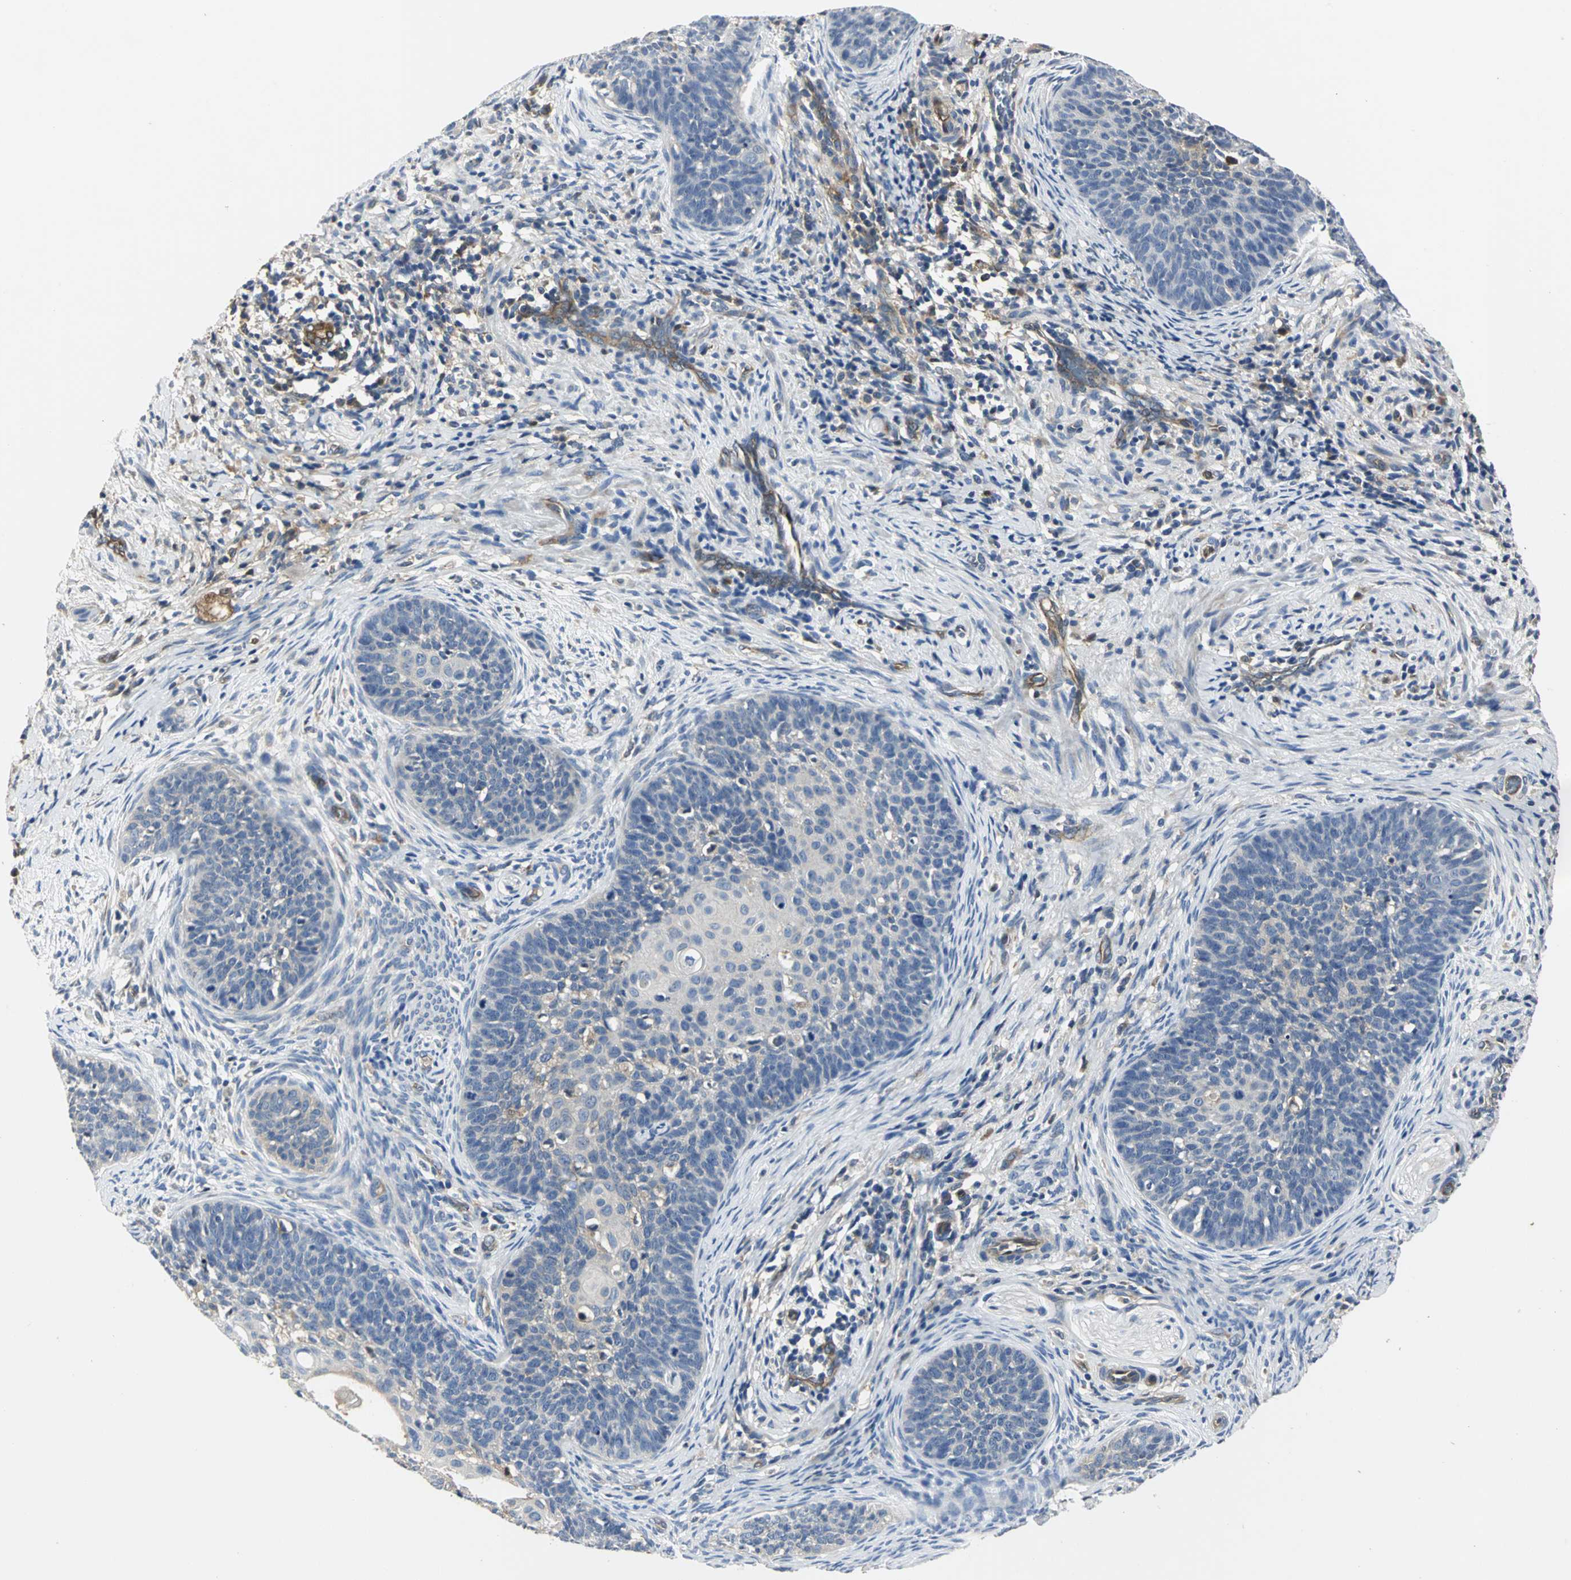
{"staining": {"intensity": "negative", "quantity": "none", "location": "none"}, "tissue": "cervical cancer", "cell_type": "Tumor cells", "image_type": "cancer", "snomed": [{"axis": "morphology", "description": "Squamous cell carcinoma, NOS"}, {"axis": "topography", "description": "Cervix"}], "caption": "There is no significant staining in tumor cells of cervical cancer (squamous cell carcinoma).", "gene": "CHRNB1", "patient": {"sex": "female", "age": 33}}